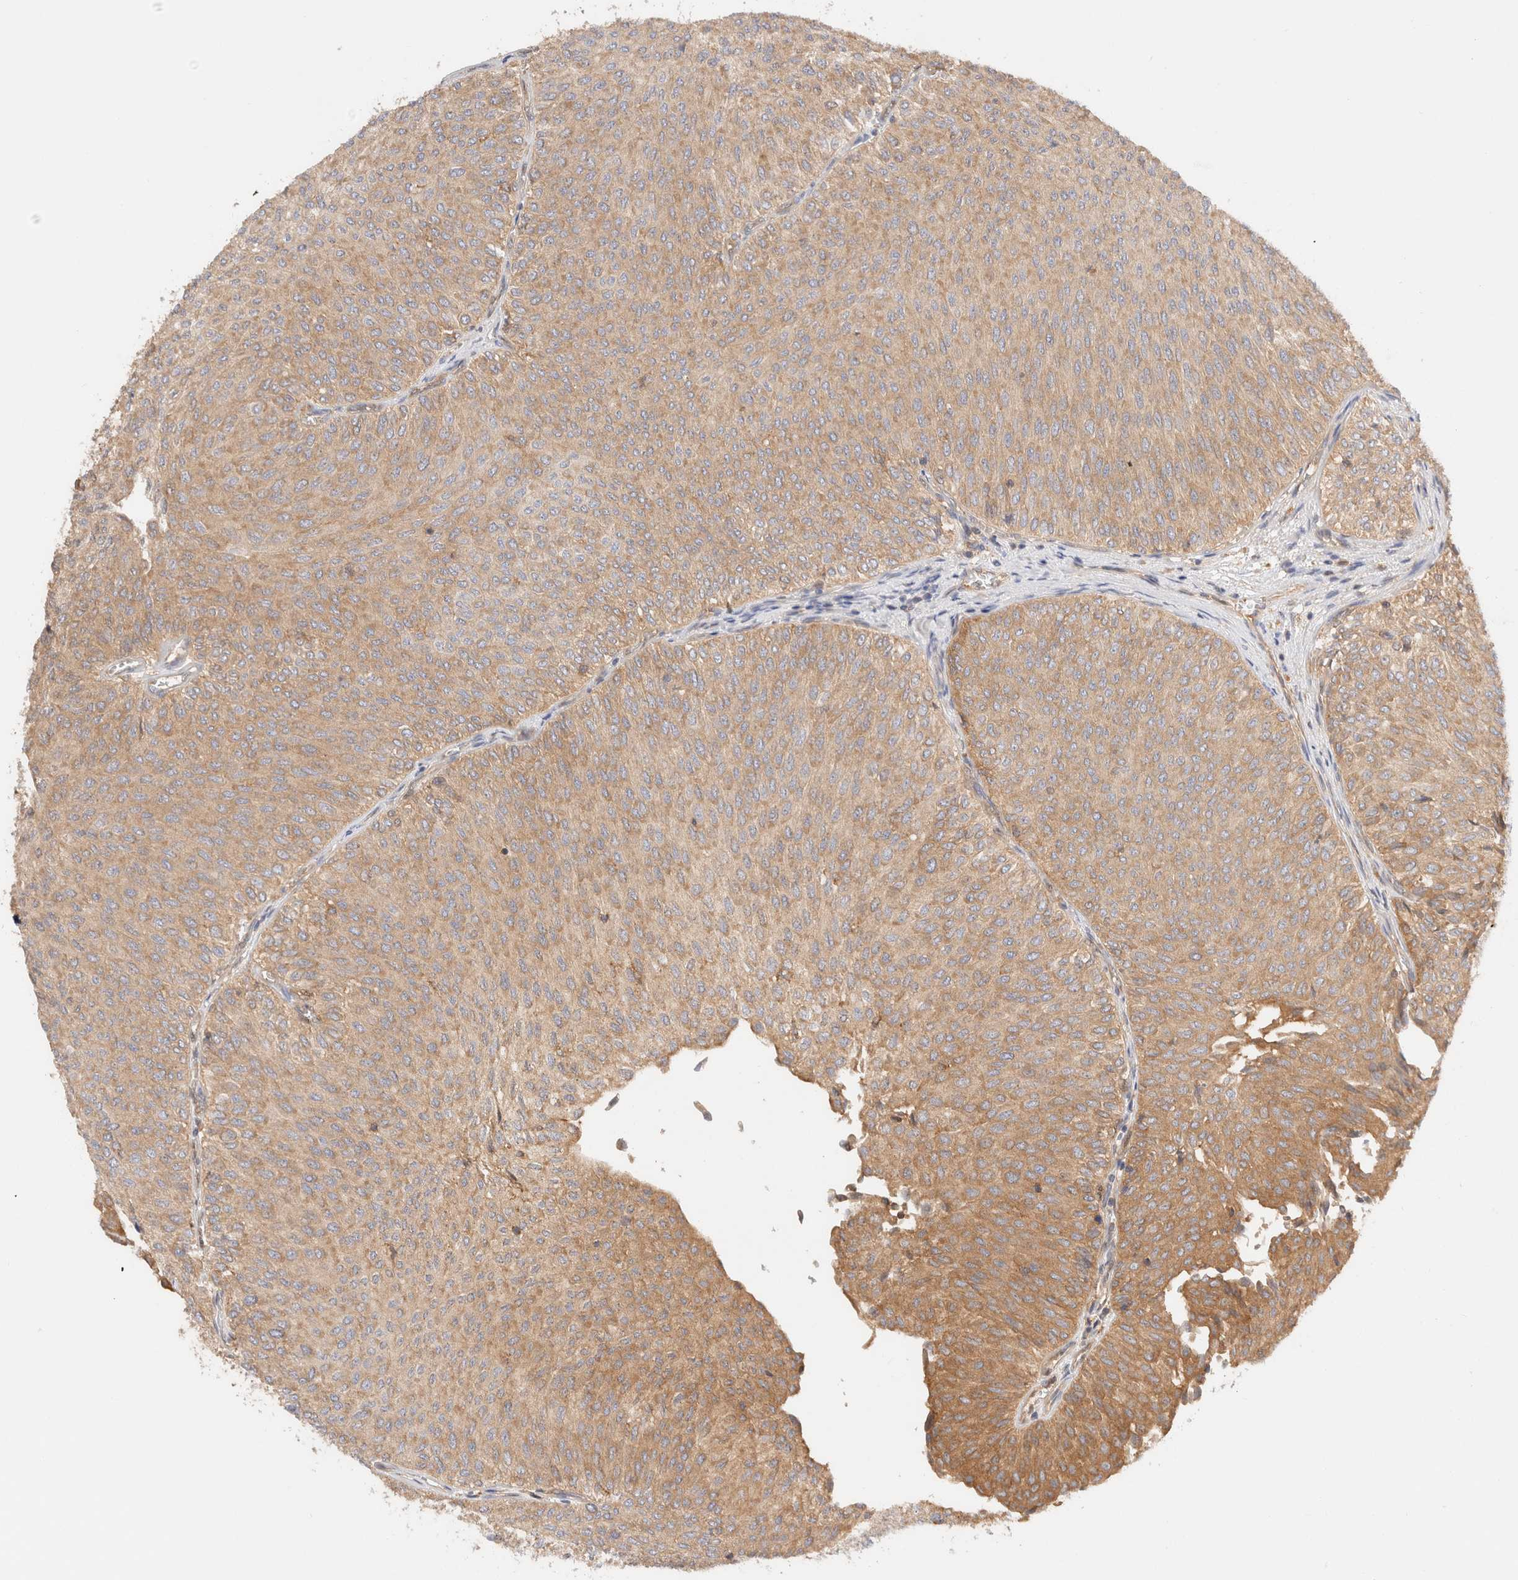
{"staining": {"intensity": "moderate", "quantity": ">75%", "location": "cytoplasmic/membranous"}, "tissue": "urothelial cancer", "cell_type": "Tumor cells", "image_type": "cancer", "snomed": [{"axis": "morphology", "description": "Urothelial carcinoma, Low grade"}, {"axis": "topography", "description": "Urinary bladder"}], "caption": "Moderate cytoplasmic/membranous expression is present in about >75% of tumor cells in low-grade urothelial carcinoma. (DAB (3,3'-diaminobenzidine) IHC, brown staining for protein, blue staining for nuclei).", "gene": "RABEP1", "patient": {"sex": "male", "age": 78}}